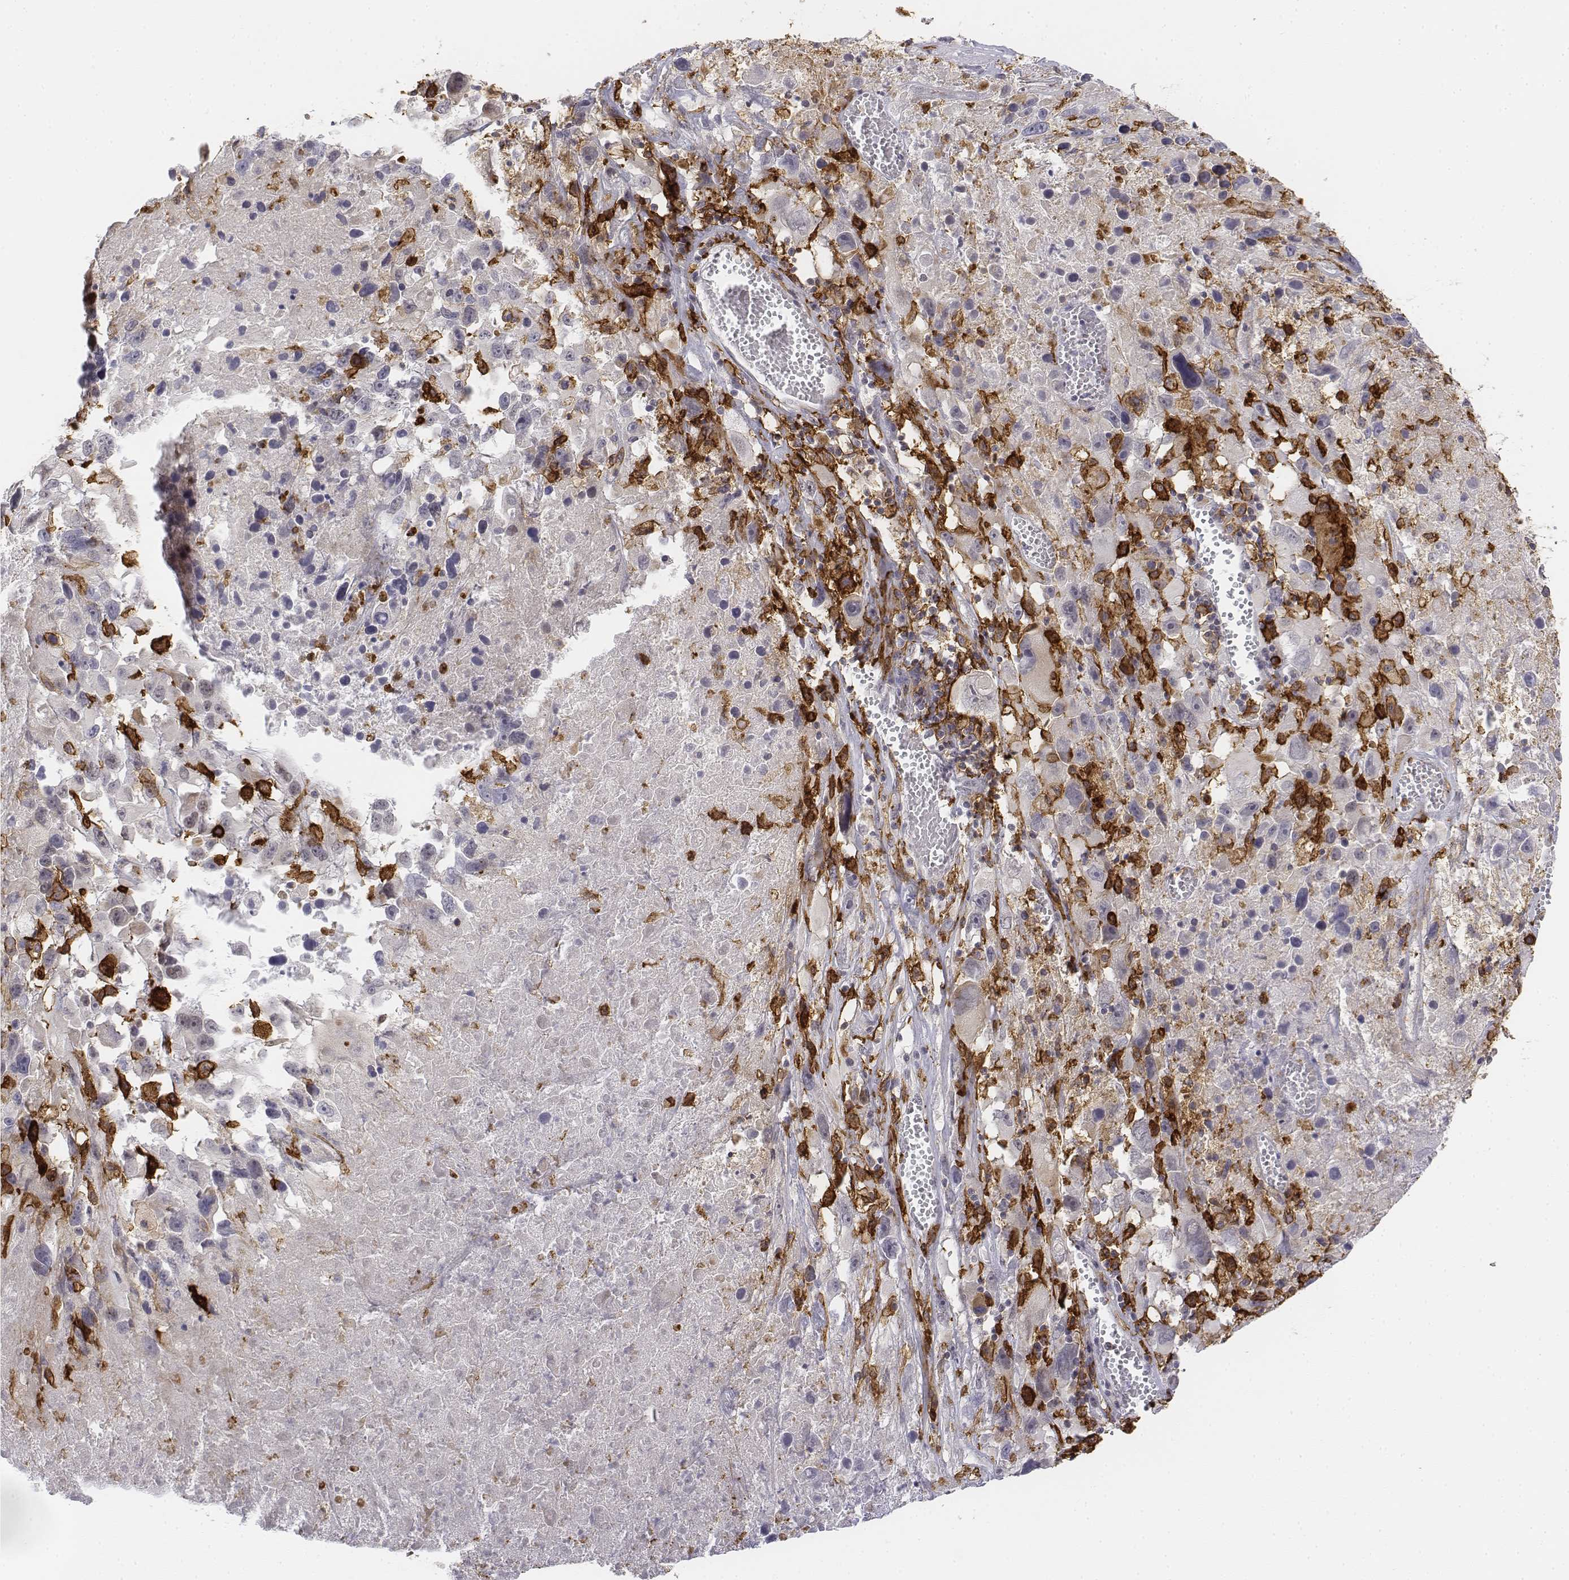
{"staining": {"intensity": "negative", "quantity": "none", "location": "none"}, "tissue": "melanoma", "cell_type": "Tumor cells", "image_type": "cancer", "snomed": [{"axis": "morphology", "description": "Malignant melanoma, Metastatic site"}, {"axis": "topography", "description": "Lymph node"}], "caption": "Tumor cells are negative for brown protein staining in malignant melanoma (metastatic site). (Brightfield microscopy of DAB (3,3'-diaminobenzidine) immunohistochemistry (IHC) at high magnification).", "gene": "CD14", "patient": {"sex": "male", "age": 50}}